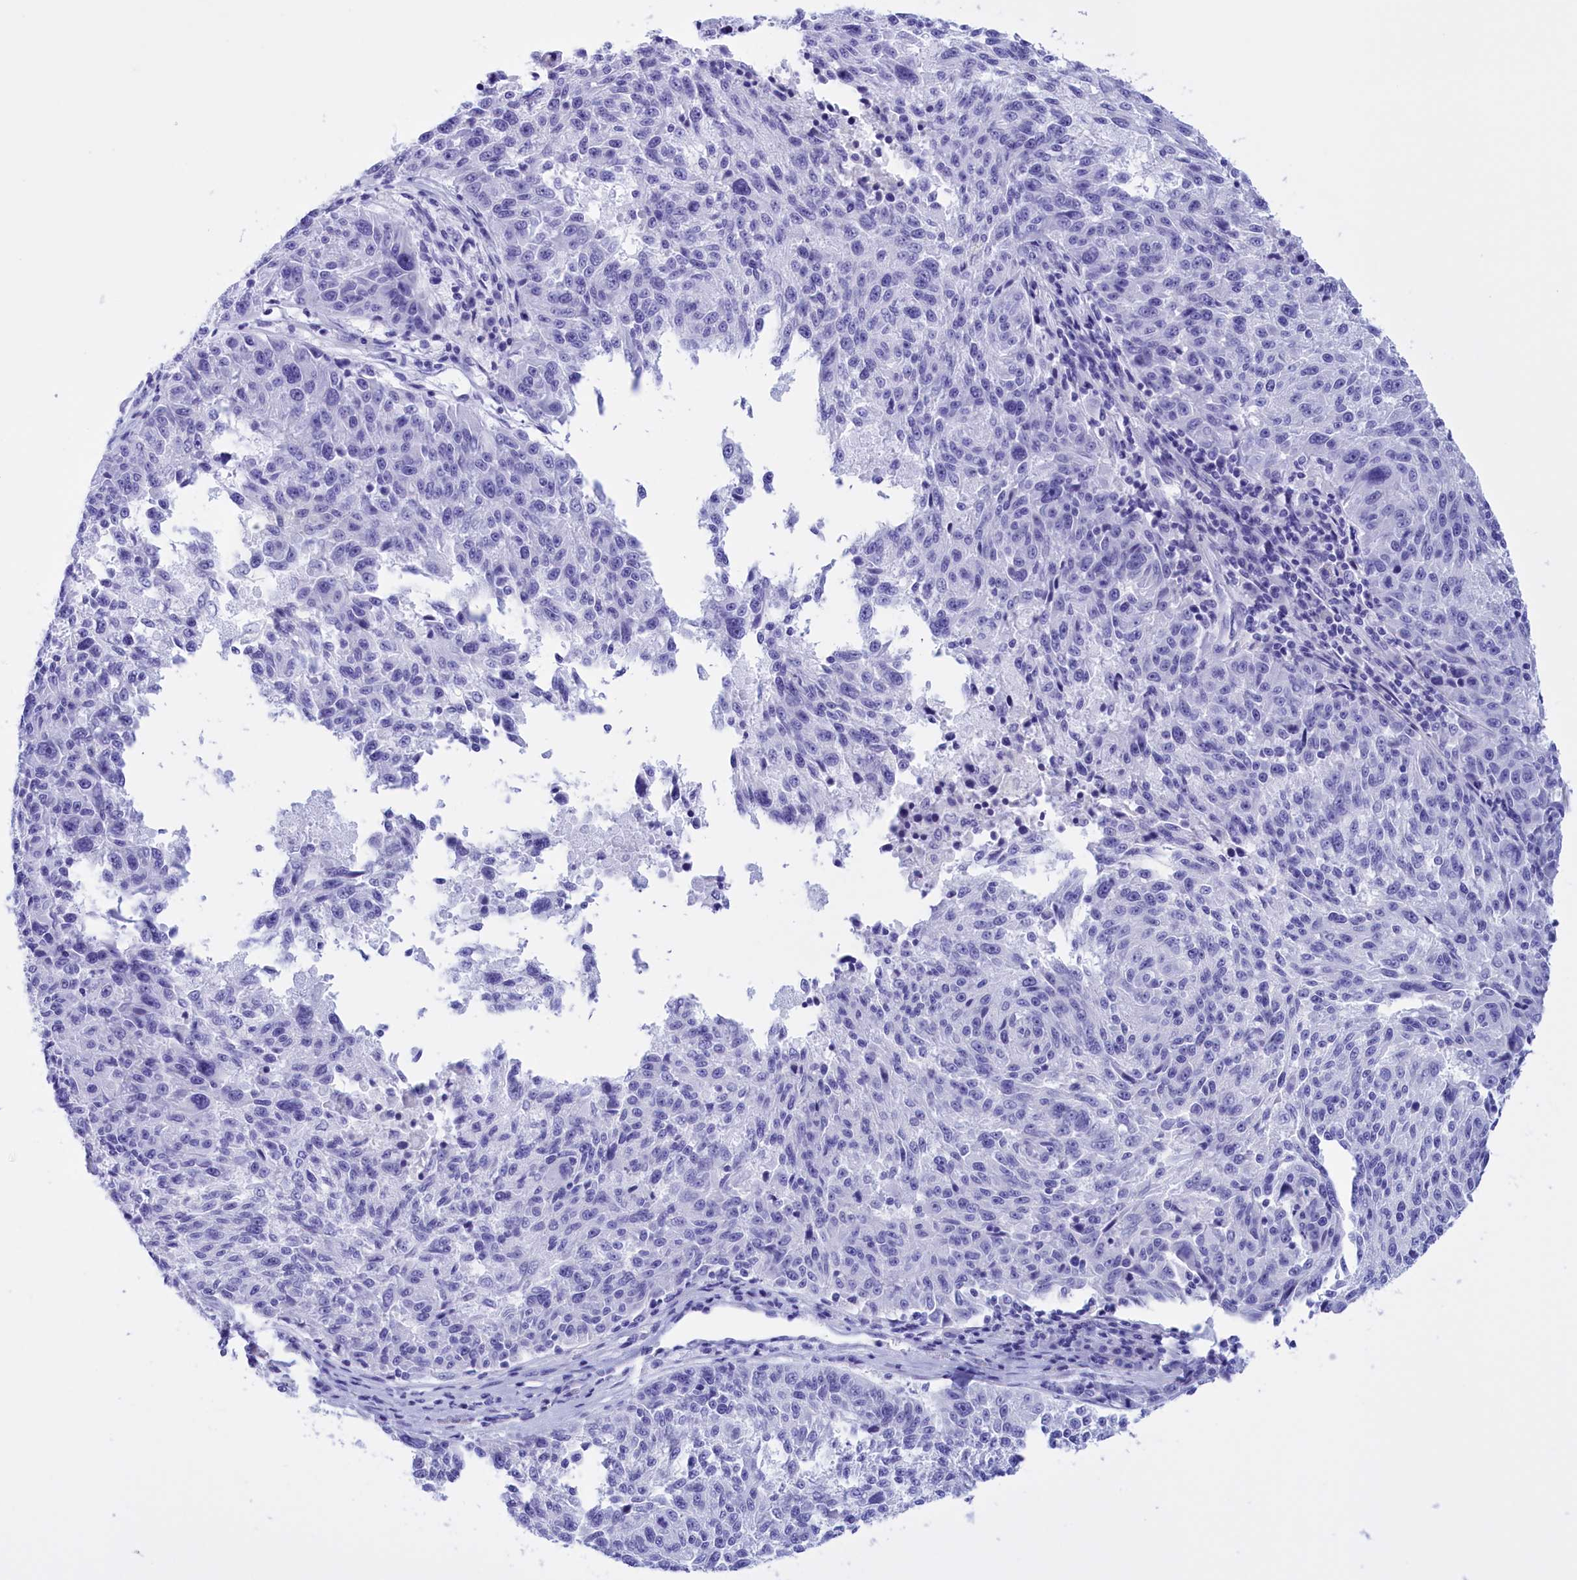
{"staining": {"intensity": "negative", "quantity": "none", "location": "none"}, "tissue": "melanoma", "cell_type": "Tumor cells", "image_type": "cancer", "snomed": [{"axis": "morphology", "description": "Malignant melanoma, NOS"}, {"axis": "topography", "description": "Skin"}], "caption": "Malignant melanoma was stained to show a protein in brown. There is no significant expression in tumor cells. (DAB (3,3'-diaminobenzidine) immunohistochemistry (IHC) with hematoxylin counter stain).", "gene": "BRI3", "patient": {"sex": "male", "age": 53}}